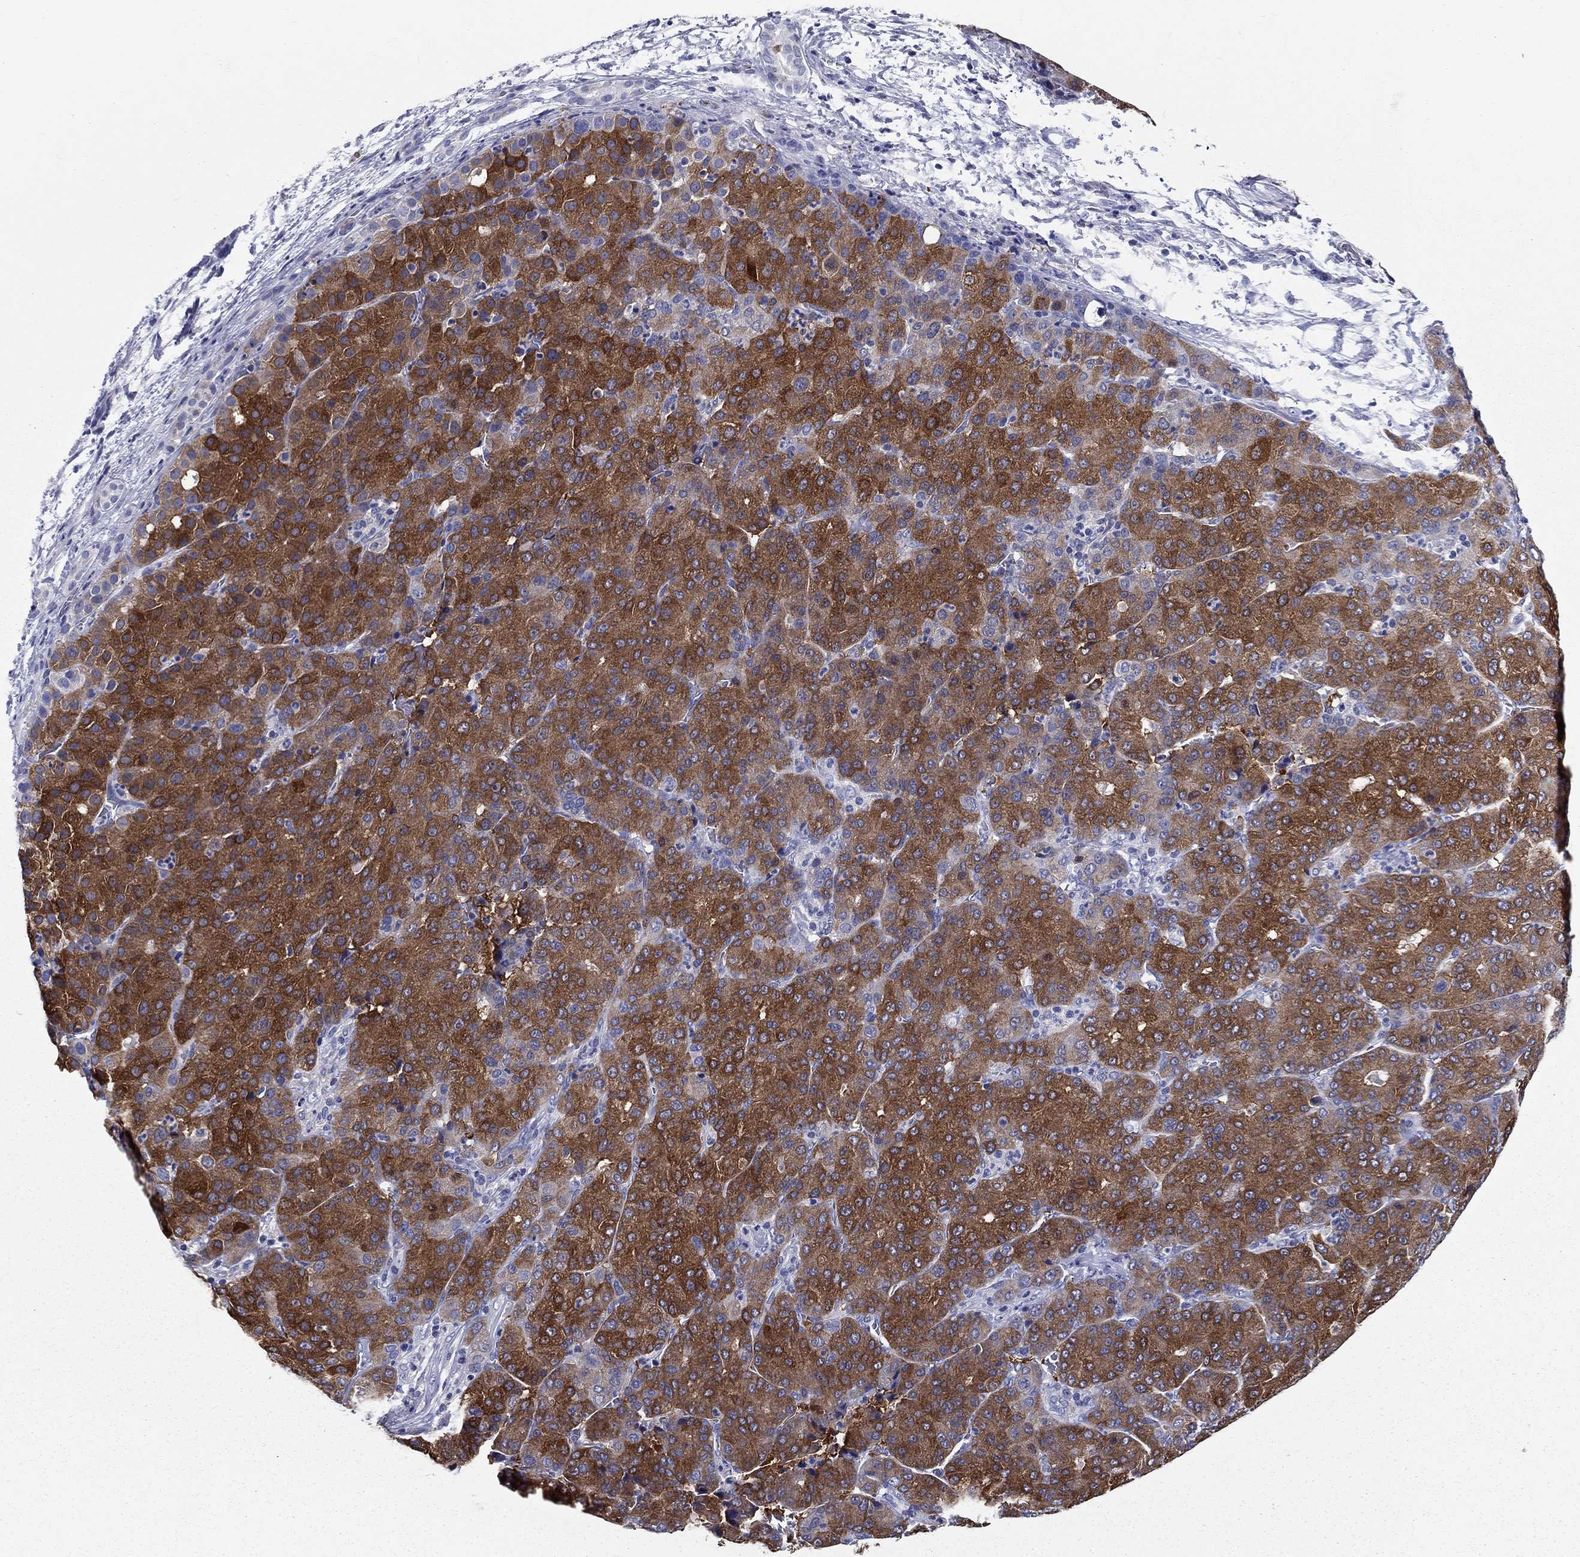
{"staining": {"intensity": "strong", "quantity": ">75%", "location": "cytoplasmic/membranous"}, "tissue": "liver cancer", "cell_type": "Tumor cells", "image_type": "cancer", "snomed": [{"axis": "morphology", "description": "Carcinoma, Hepatocellular, NOS"}, {"axis": "topography", "description": "Liver"}], "caption": "High-magnification brightfield microscopy of hepatocellular carcinoma (liver) stained with DAB (brown) and counterstained with hematoxylin (blue). tumor cells exhibit strong cytoplasmic/membranous expression is identified in approximately>75% of cells.", "gene": "UPB1", "patient": {"sex": "male", "age": 65}}